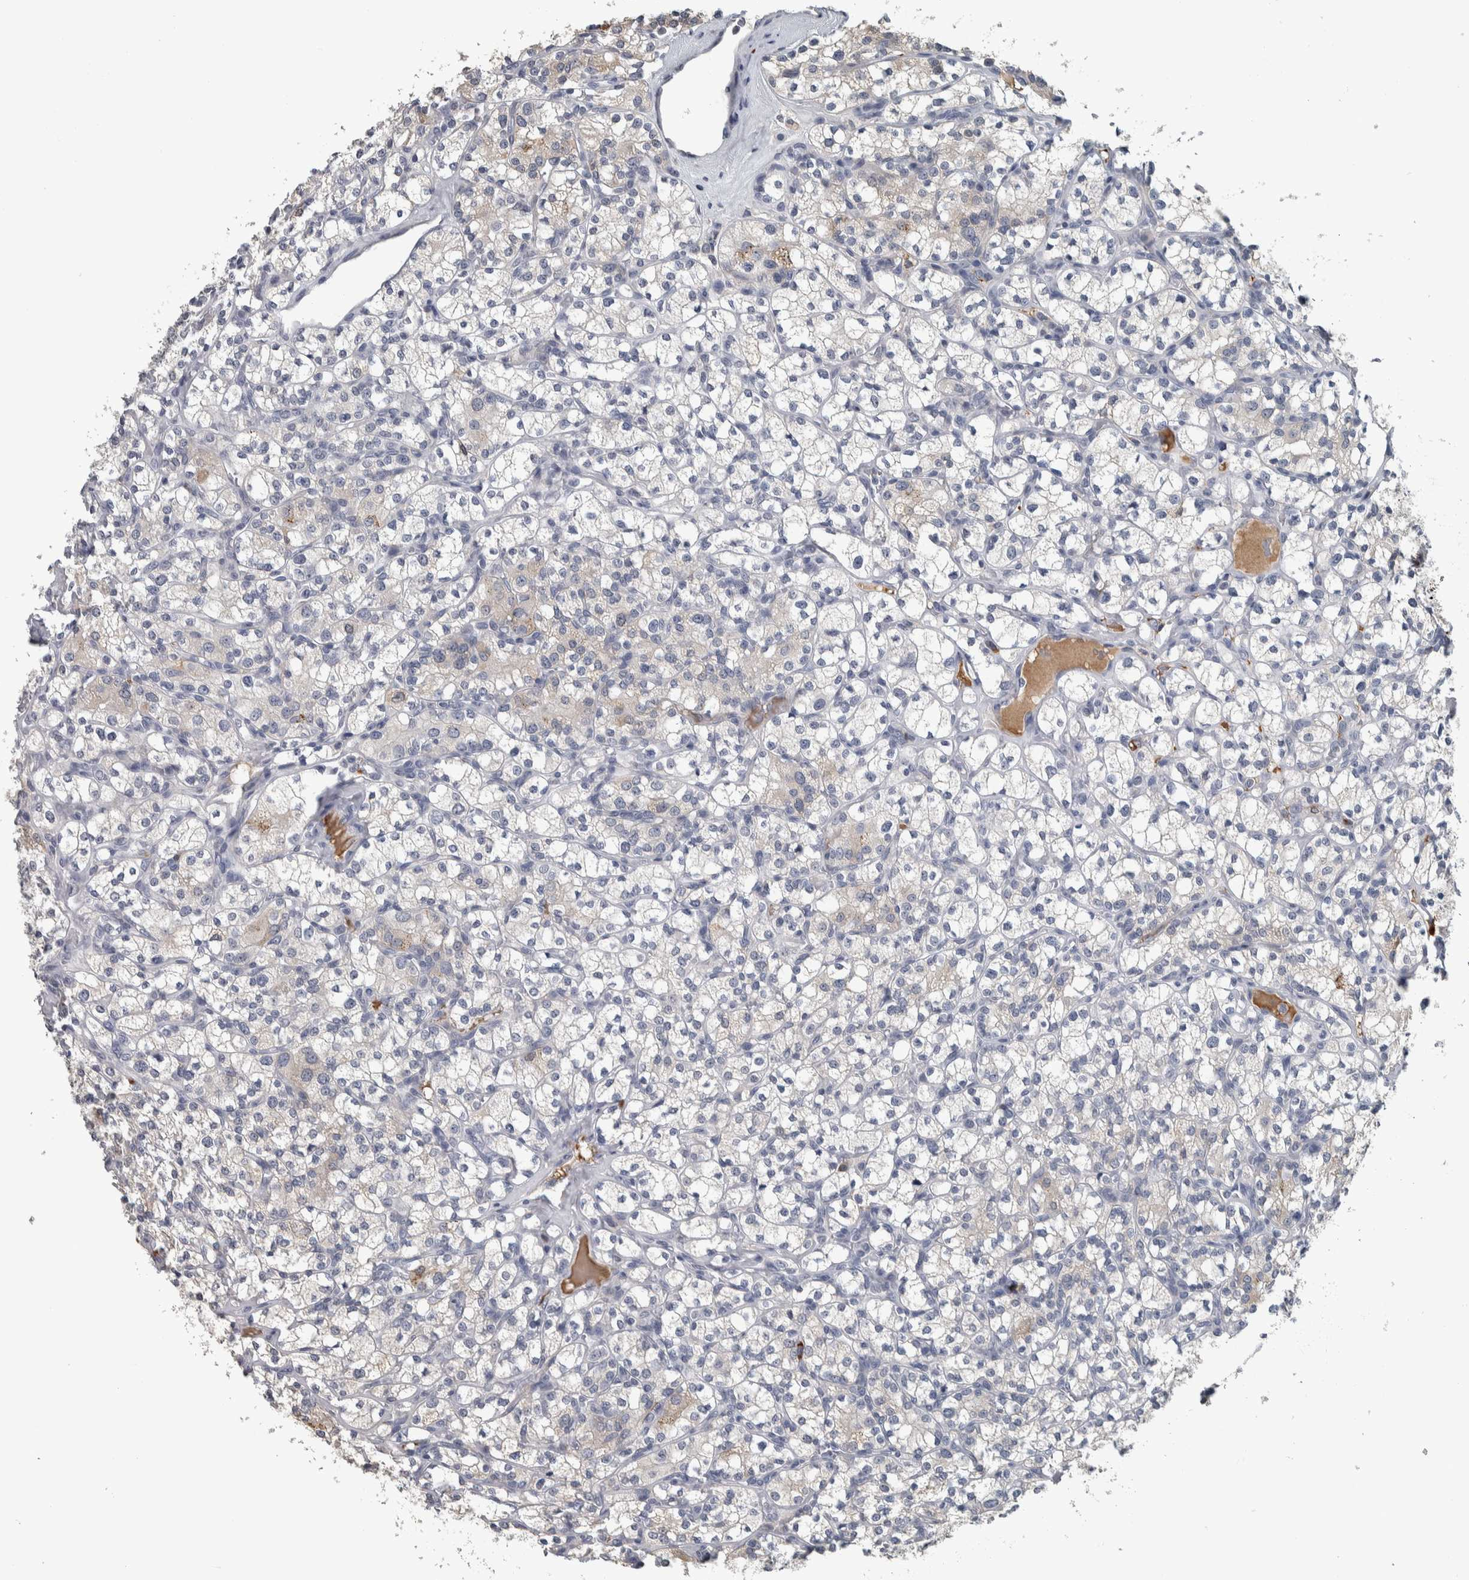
{"staining": {"intensity": "weak", "quantity": "<25%", "location": "cytoplasmic/membranous"}, "tissue": "renal cancer", "cell_type": "Tumor cells", "image_type": "cancer", "snomed": [{"axis": "morphology", "description": "Adenocarcinoma, NOS"}, {"axis": "topography", "description": "Kidney"}], "caption": "High magnification brightfield microscopy of renal cancer (adenocarcinoma) stained with DAB (3,3'-diaminobenzidine) (brown) and counterstained with hematoxylin (blue): tumor cells show no significant expression.", "gene": "CAVIN4", "patient": {"sex": "male", "age": 77}}